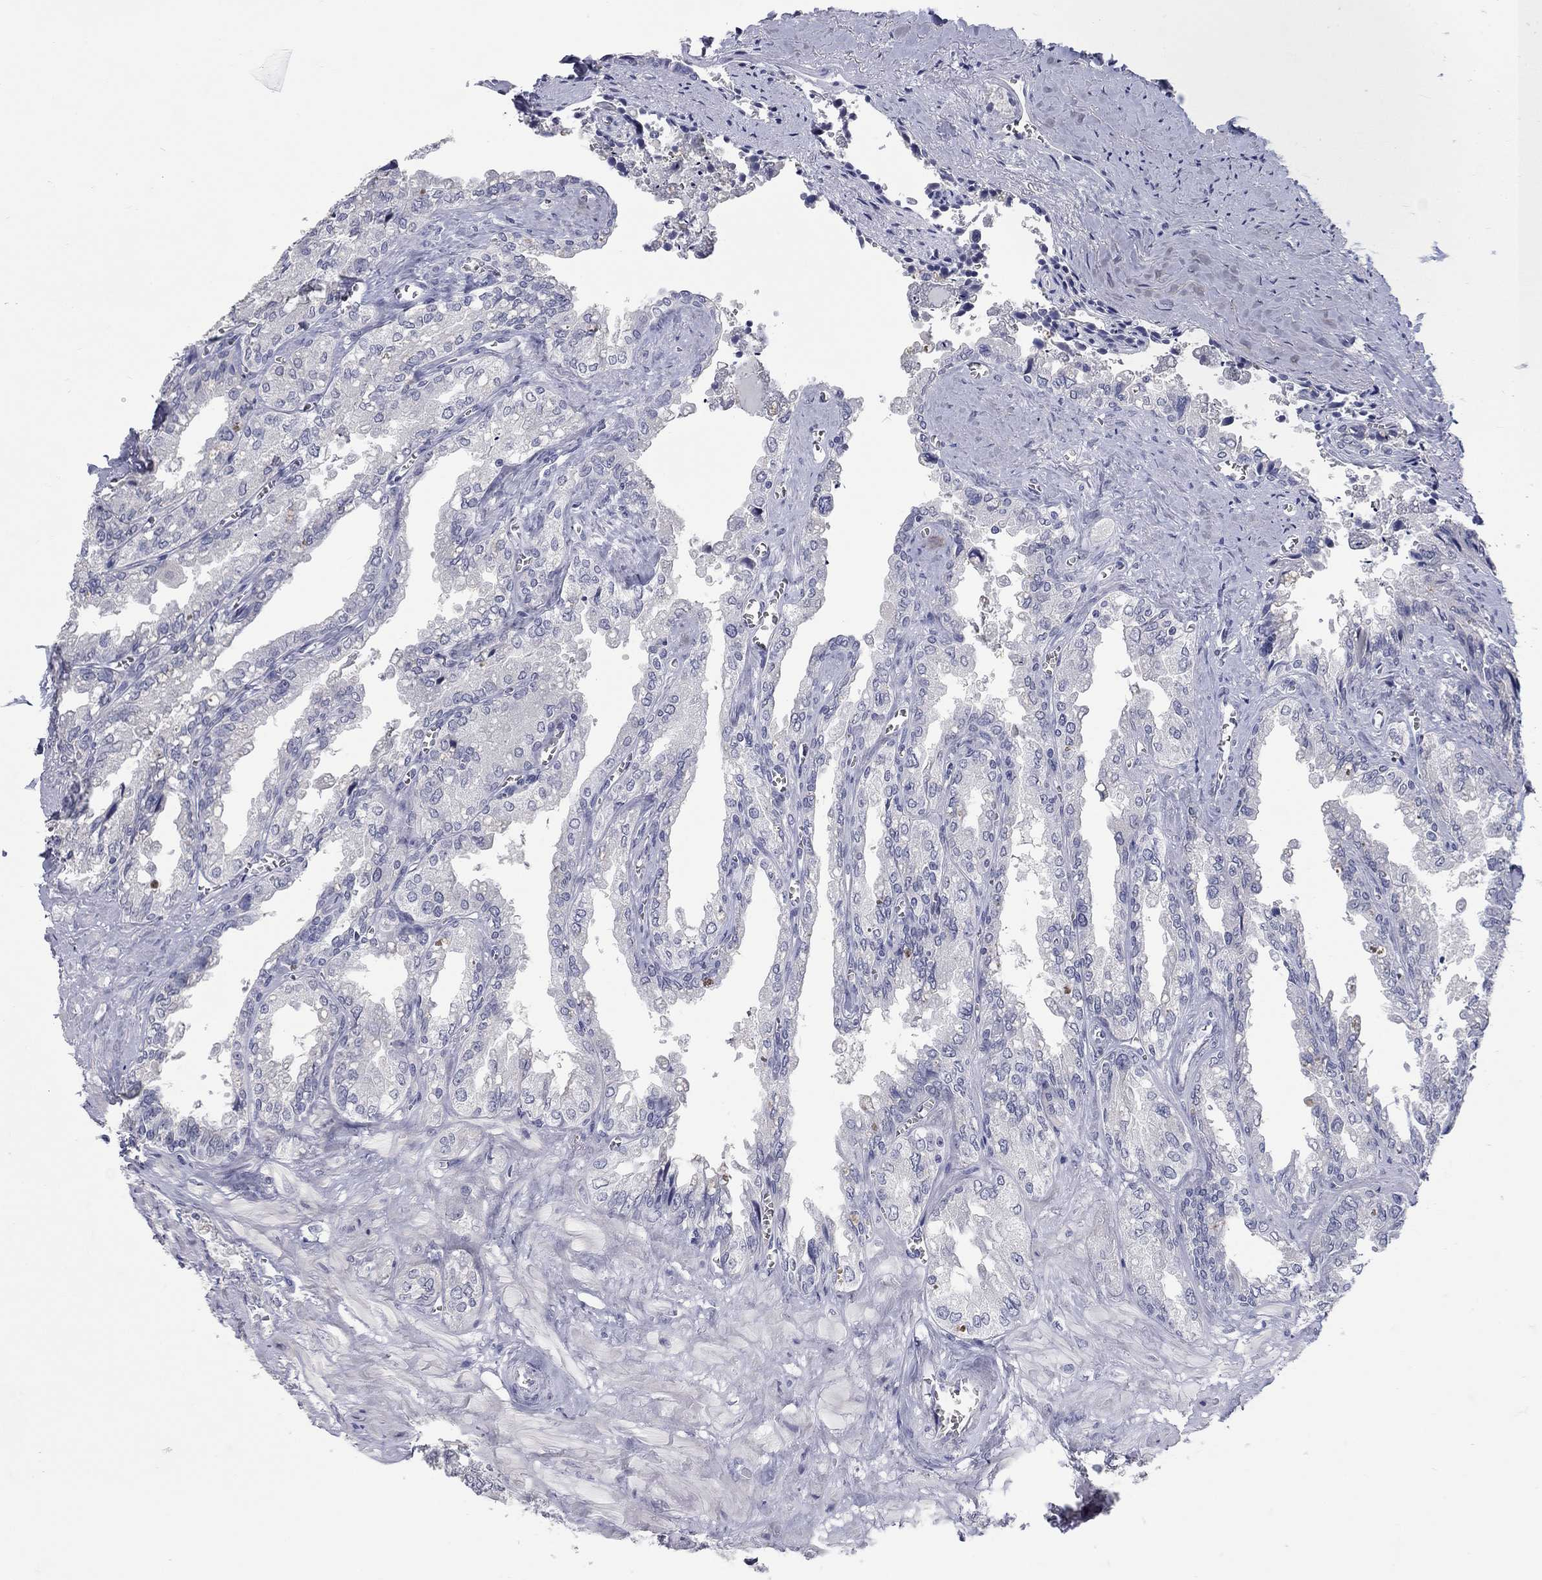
{"staining": {"intensity": "negative", "quantity": "none", "location": "none"}, "tissue": "seminal vesicle", "cell_type": "Glandular cells", "image_type": "normal", "snomed": [{"axis": "morphology", "description": "Normal tissue, NOS"}, {"axis": "topography", "description": "Seminal veicle"}], "caption": "Seminal vesicle was stained to show a protein in brown. There is no significant expression in glandular cells. (IHC, brightfield microscopy, high magnification).", "gene": "ELAVL4", "patient": {"sex": "male", "age": 67}}